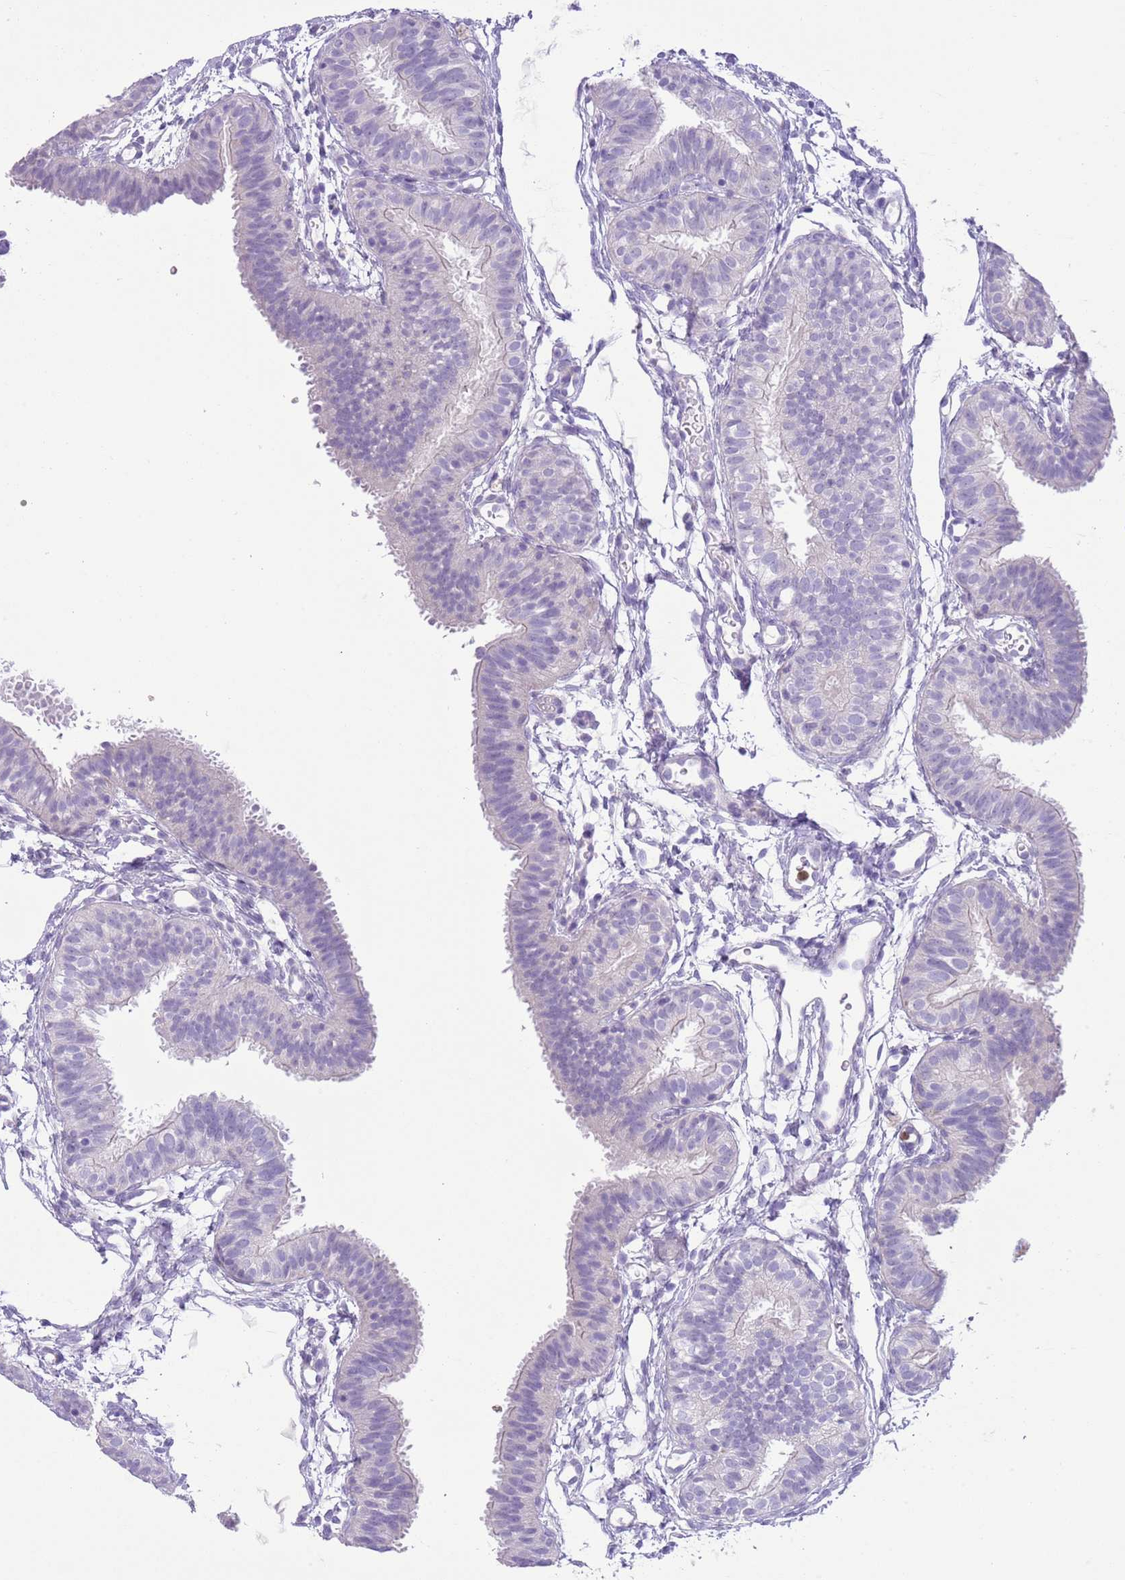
{"staining": {"intensity": "negative", "quantity": "none", "location": "none"}, "tissue": "fallopian tube", "cell_type": "Glandular cells", "image_type": "normal", "snomed": [{"axis": "morphology", "description": "Normal tissue, NOS"}, {"axis": "topography", "description": "Fallopian tube"}], "caption": "The micrograph shows no significant positivity in glandular cells of fallopian tube. (DAB (3,3'-diaminobenzidine) immunohistochemistry (IHC) with hematoxylin counter stain).", "gene": "OR6M1", "patient": {"sex": "female", "age": 35}}